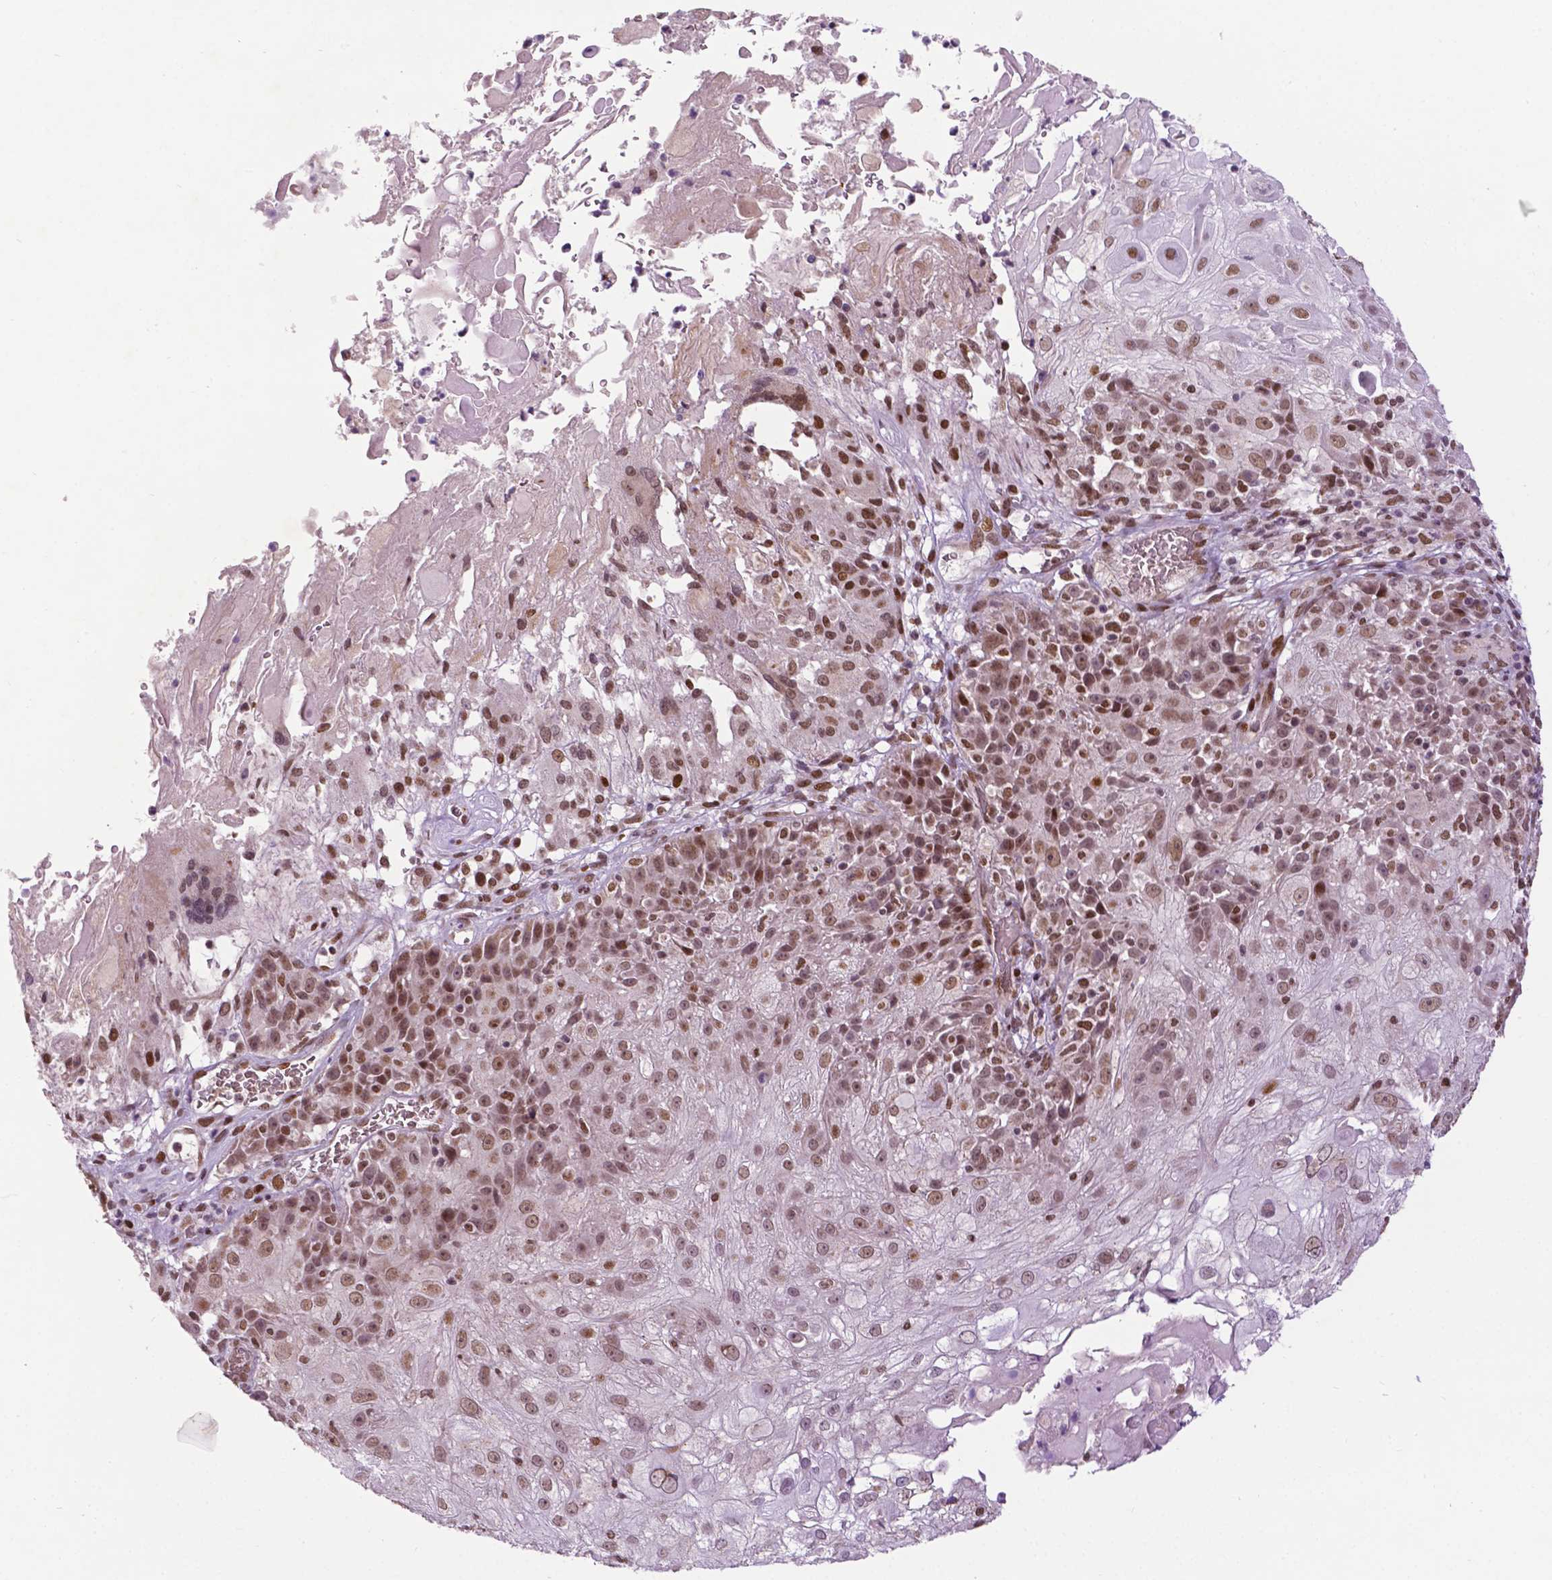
{"staining": {"intensity": "moderate", "quantity": ">75%", "location": "nuclear"}, "tissue": "skin cancer", "cell_type": "Tumor cells", "image_type": "cancer", "snomed": [{"axis": "morphology", "description": "Normal tissue, NOS"}, {"axis": "morphology", "description": "Squamous cell carcinoma, NOS"}, {"axis": "topography", "description": "Skin"}], "caption": "Skin cancer tissue displays moderate nuclear positivity in about >75% of tumor cells, visualized by immunohistochemistry.", "gene": "ZNF41", "patient": {"sex": "female", "age": 83}}